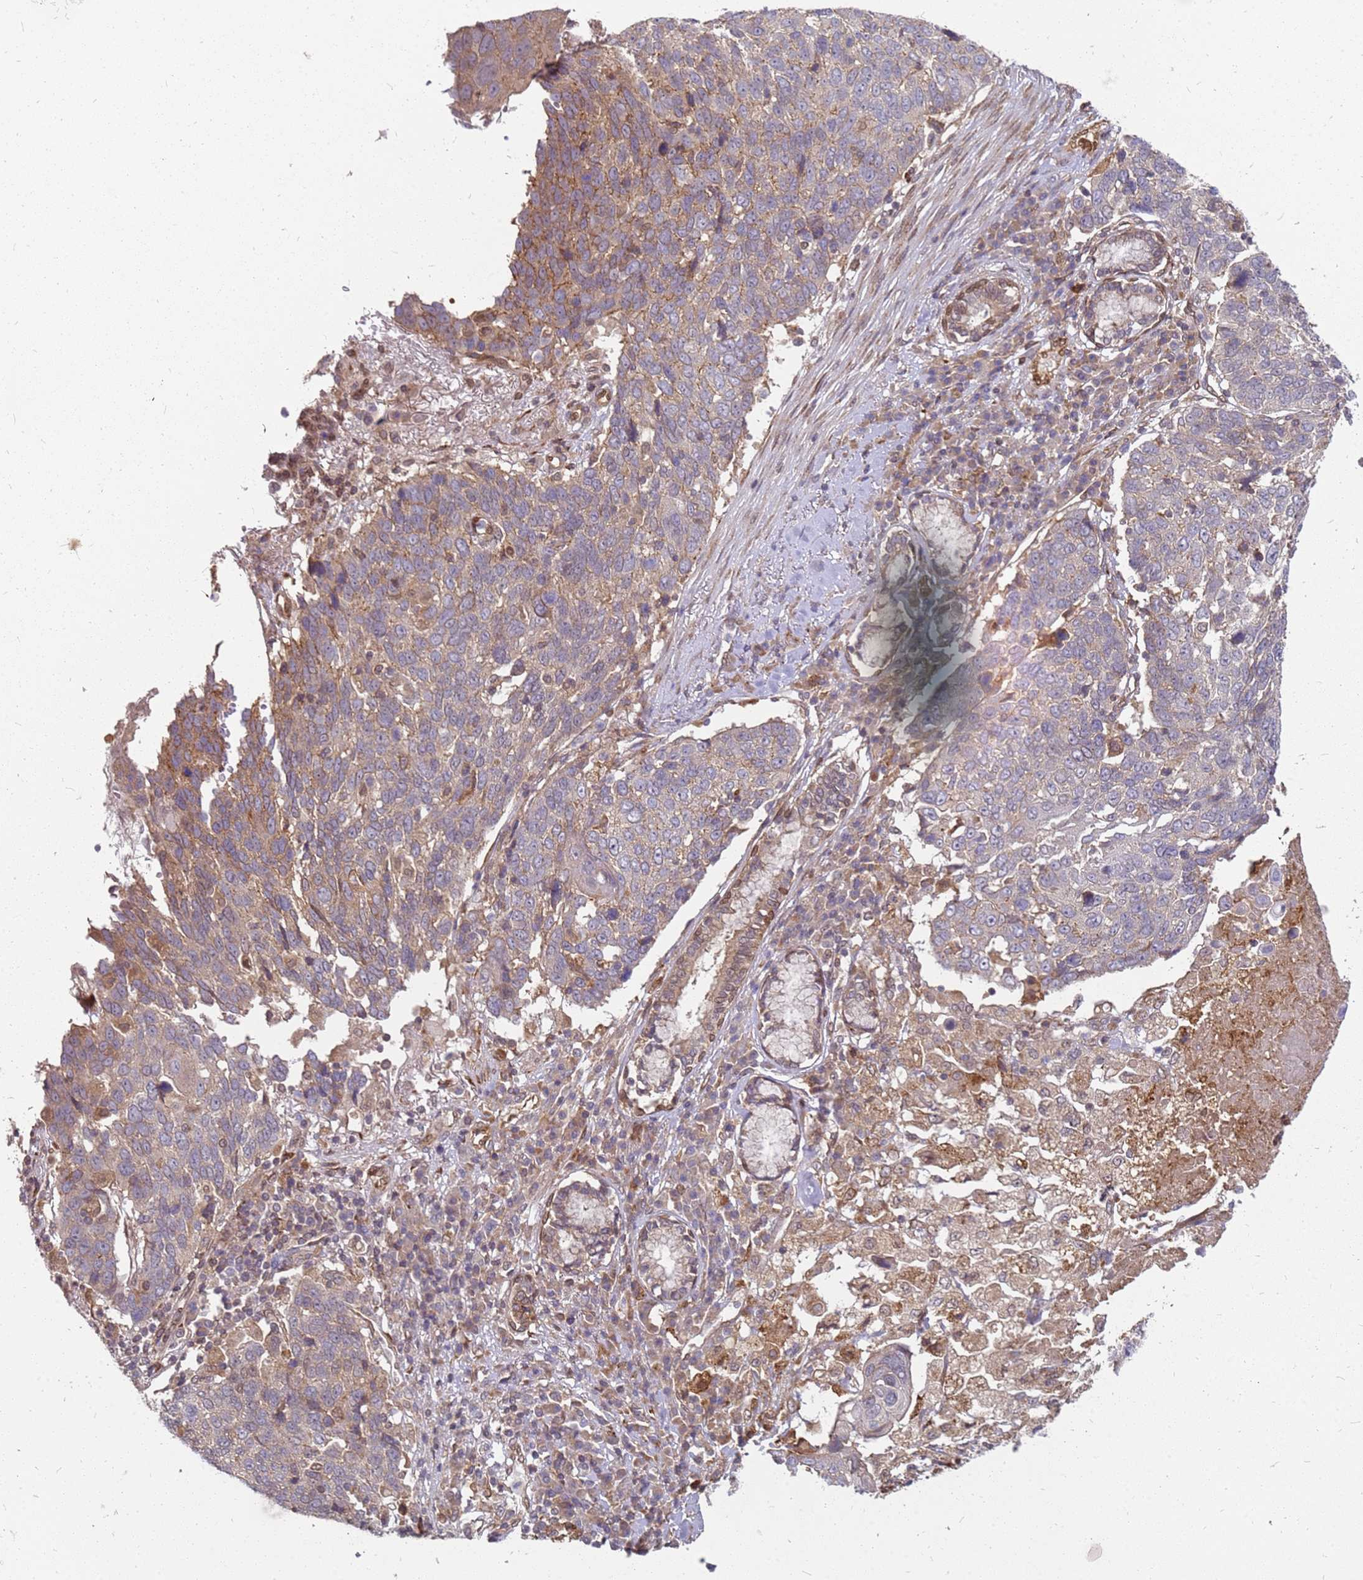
{"staining": {"intensity": "moderate", "quantity": "<25%", "location": "cytoplasmic/membranous"}, "tissue": "lung cancer", "cell_type": "Tumor cells", "image_type": "cancer", "snomed": [{"axis": "morphology", "description": "Squamous cell carcinoma, NOS"}, {"axis": "topography", "description": "Lung"}], "caption": "Protein analysis of lung cancer tissue demonstrates moderate cytoplasmic/membranous staining in about <25% of tumor cells. (Stains: DAB in brown, nuclei in blue, Microscopy: brightfield microscopy at high magnification).", "gene": "NUDT14", "patient": {"sex": "male", "age": 66}}